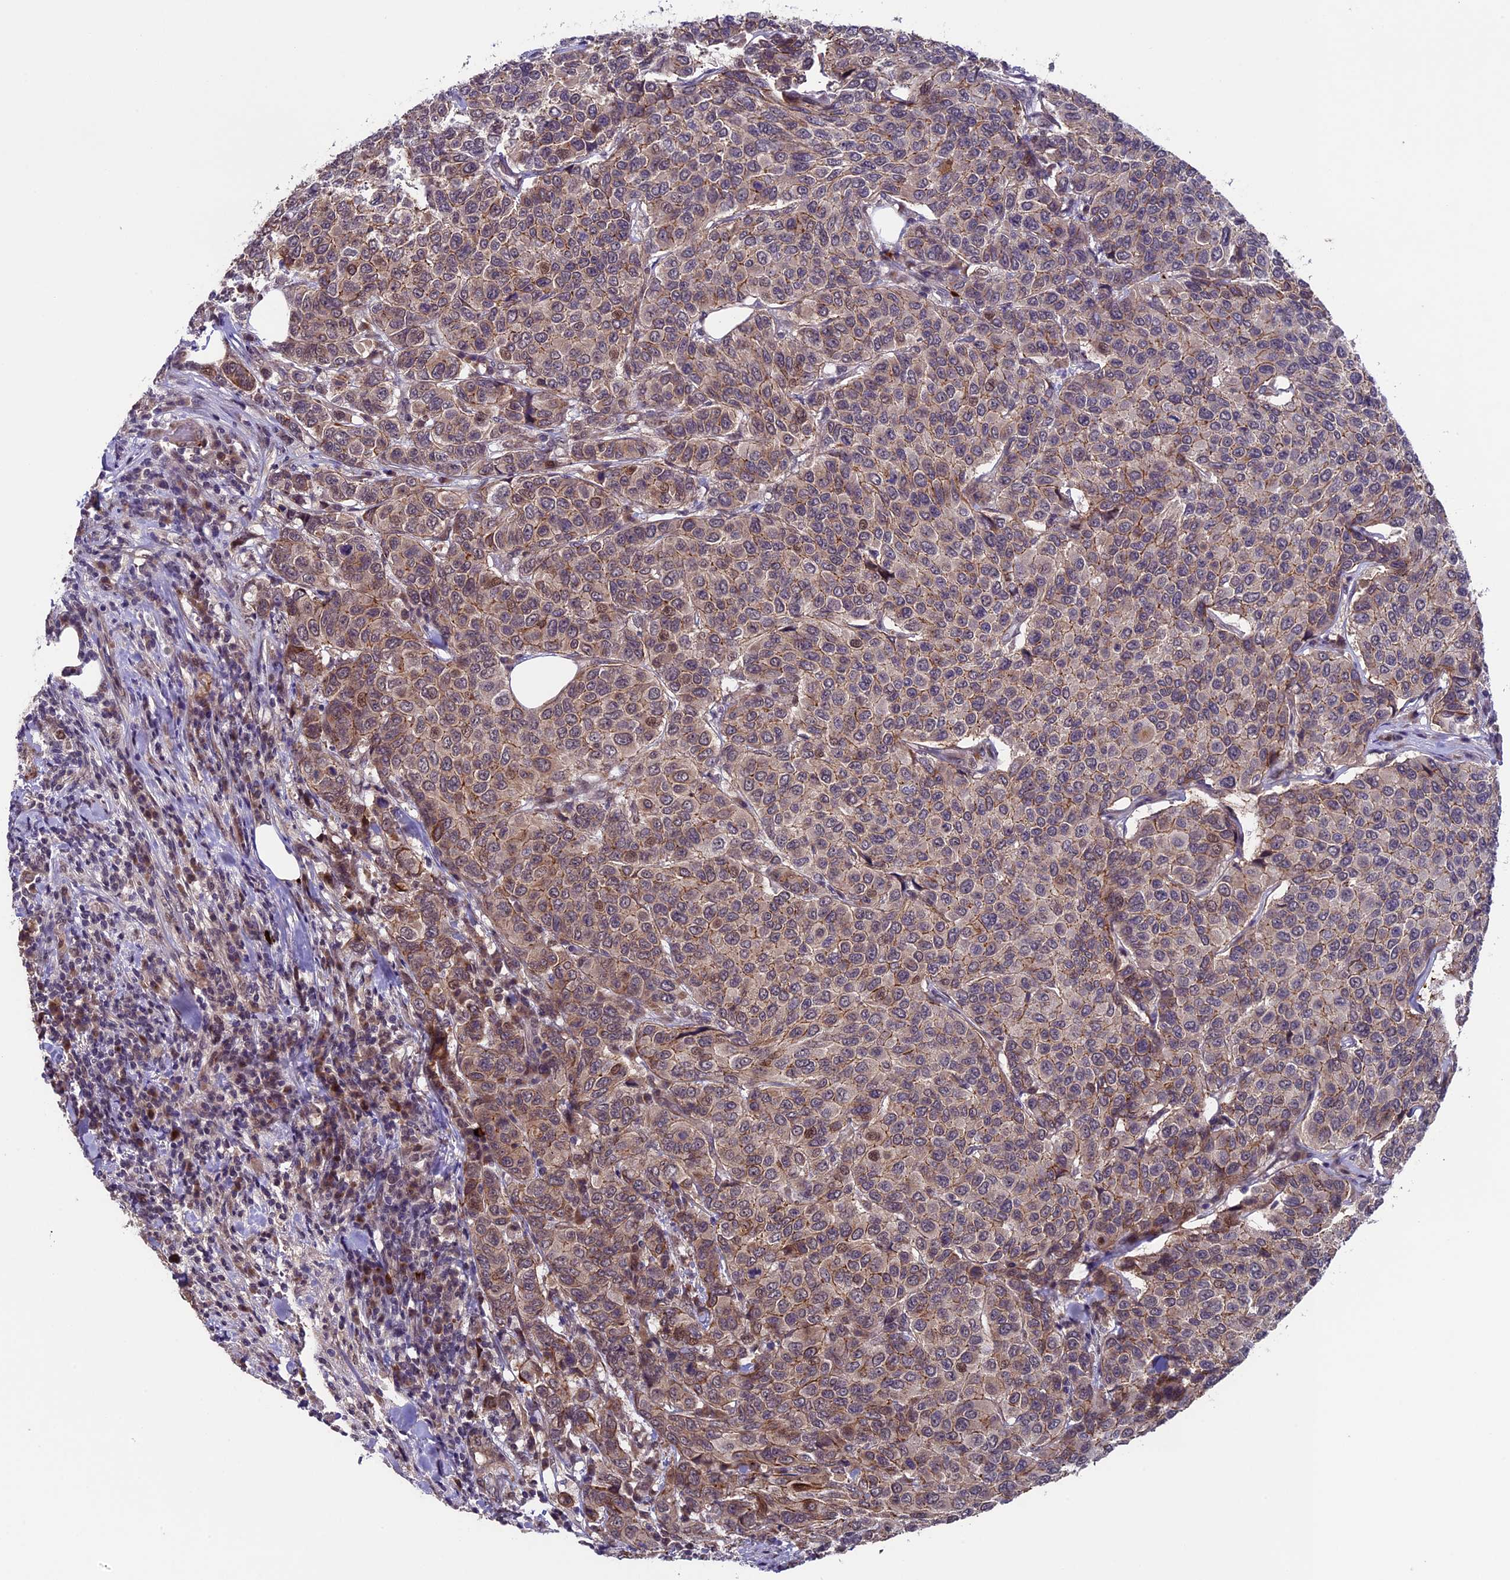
{"staining": {"intensity": "weak", "quantity": ">75%", "location": "cytoplasmic/membranous"}, "tissue": "breast cancer", "cell_type": "Tumor cells", "image_type": "cancer", "snomed": [{"axis": "morphology", "description": "Duct carcinoma"}, {"axis": "topography", "description": "Breast"}], "caption": "Immunohistochemistry of invasive ductal carcinoma (breast) shows low levels of weak cytoplasmic/membranous expression in approximately >75% of tumor cells.", "gene": "SIPA1L3", "patient": {"sex": "female", "age": 55}}